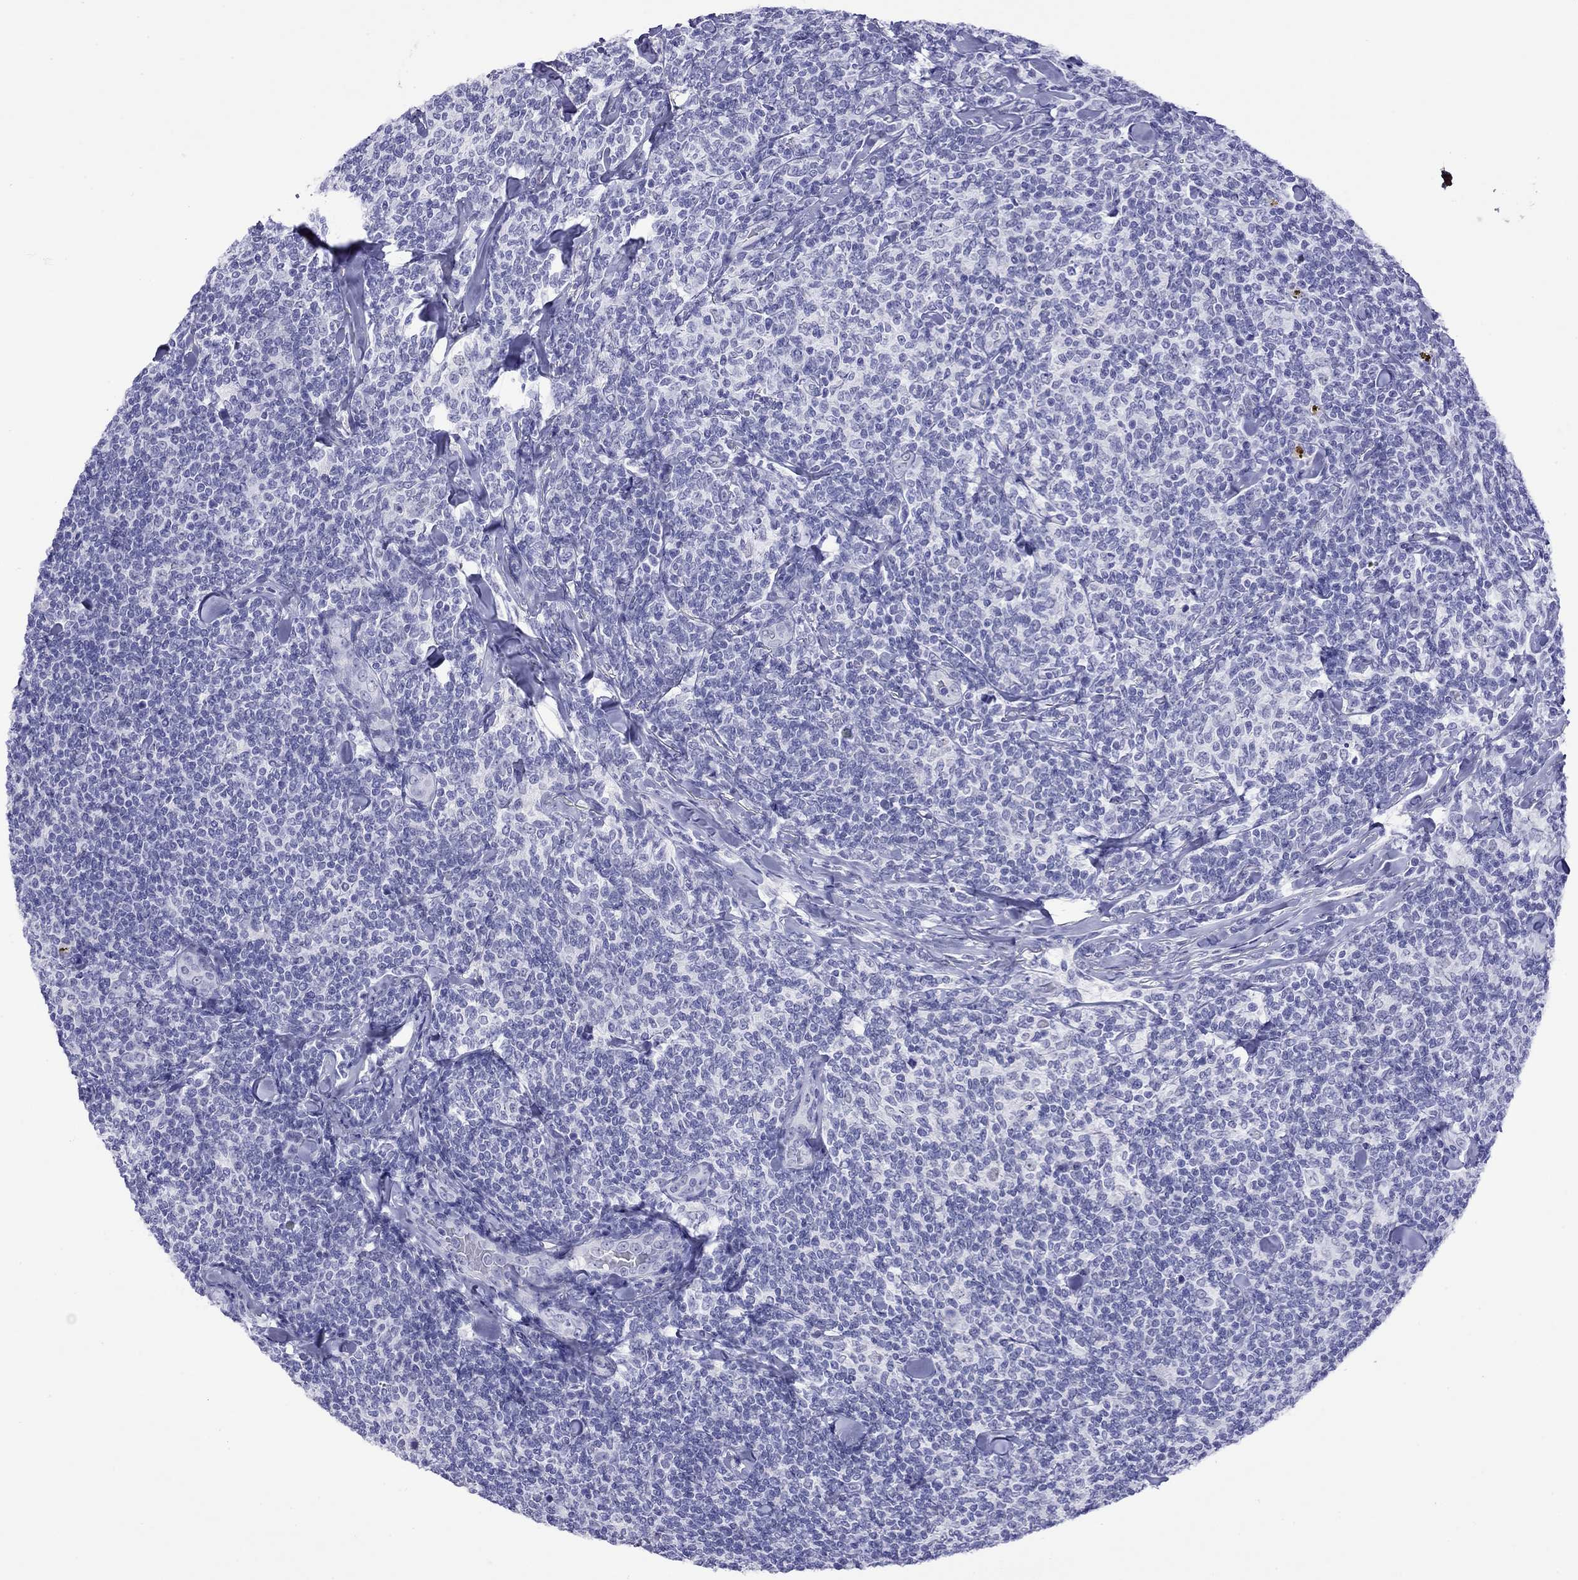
{"staining": {"intensity": "negative", "quantity": "none", "location": "none"}, "tissue": "lymphoma", "cell_type": "Tumor cells", "image_type": "cancer", "snomed": [{"axis": "morphology", "description": "Malignant lymphoma, non-Hodgkin's type, Low grade"}, {"axis": "topography", "description": "Lymph node"}], "caption": "Protein analysis of malignant lymphoma, non-Hodgkin's type (low-grade) exhibits no significant staining in tumor cells.", "gene": "SLC30A8", "patient": {"sex": "female", "age": 56}}